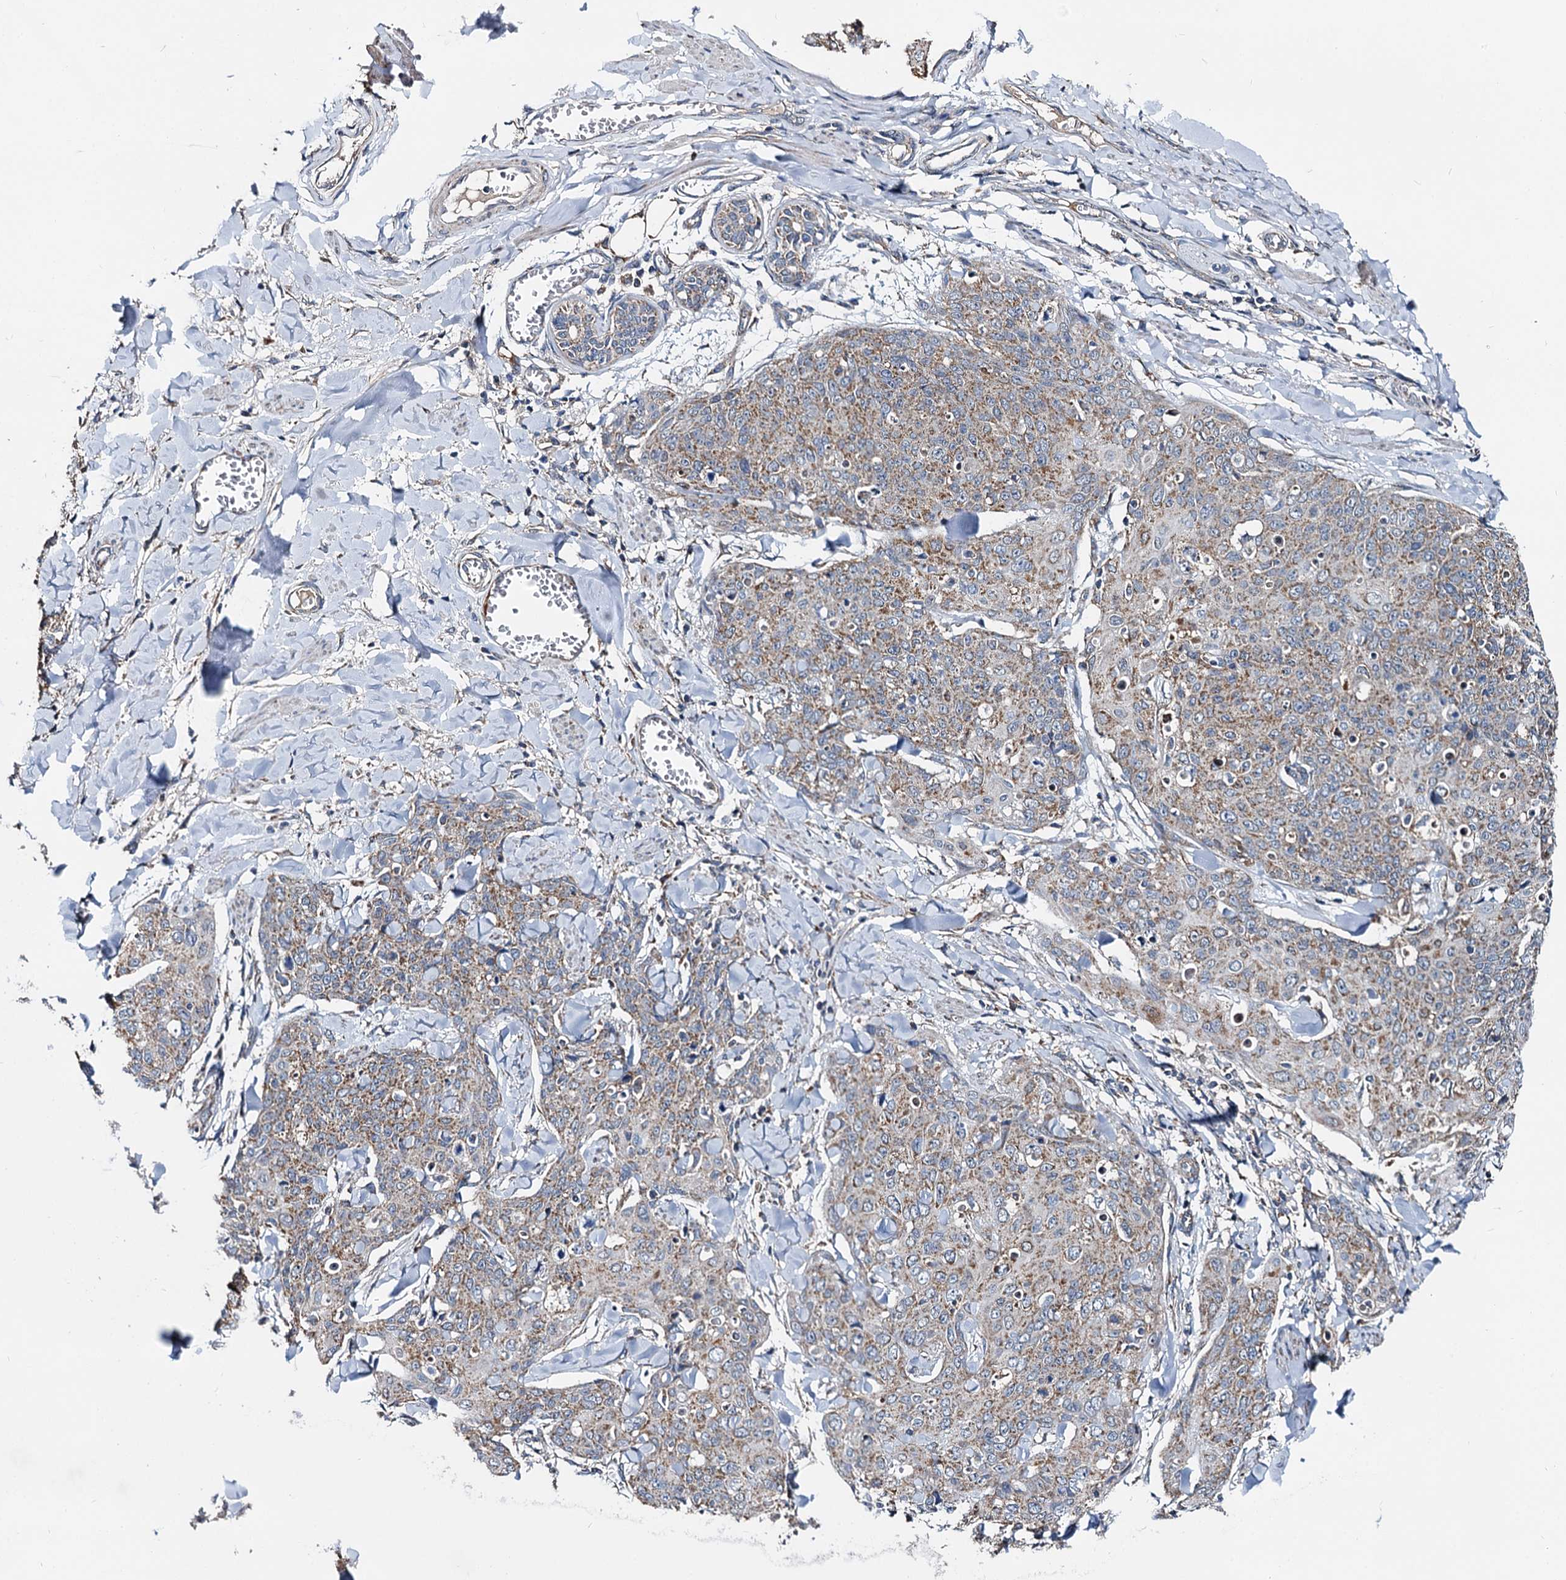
{"staining": {"intensity": "moderate", "quantity": "25%-75%", "location": "cytoplasmic/membranous"}, "tissue": "skin cancer", "cell_type": "Tumor cells", "image_type": "cancer", "snomed": [{"axis": "morphology", "description": "Squamous cell carcinoma, NOS"}, {"axis": "topography", "description": "Skin"}, {"axis": "topography", "description": "Vulva"}], "caption": "Skin squamous cell carcinoma stained for a protein (brown) reveals moderate cytoplasmic/membranous positive expression in about 25%-75% of tumor cells.", "gene": "SPRYD3", "patient": {"sex": "female", "age": 85}}